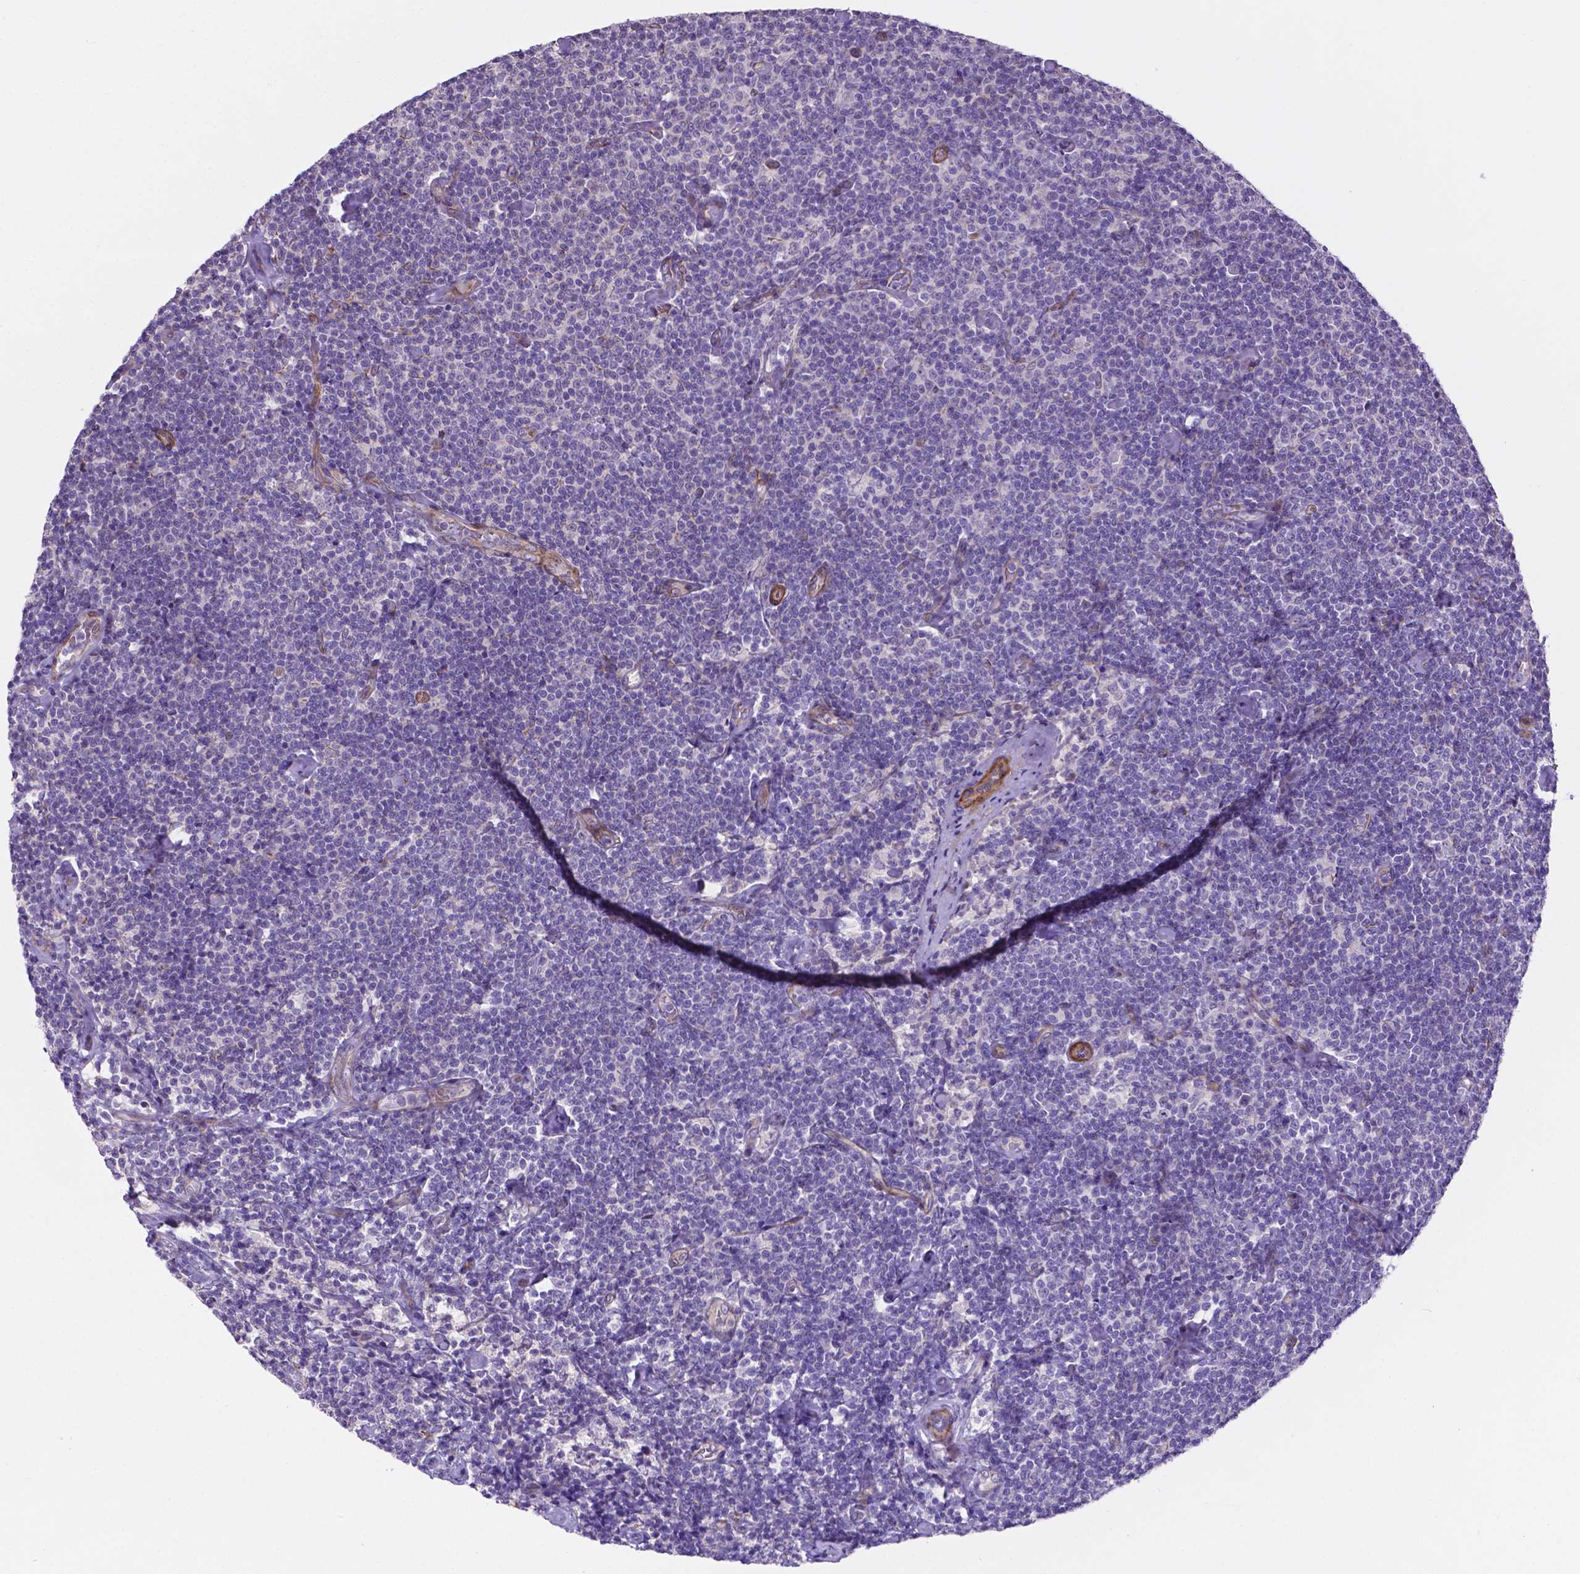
{"staining": {"intensity": "negative", "quantity": "none", "location": "none"}, "tissue": "lymphoma", "cell_type": "Tumor cells", "image_type": "cancer", "snomed": [{"axis": "morphology", "description": "Malignant lymphoma, non-Hodgkin's type, Low grade"}, {"axis": "topography", "description": "Lymph node"}], "caption": "Immunohistochemical staining of lymphoma shows no significant positivity in tumor cells.", "gene": "PFKFB4", "patient": {"sex": "male", "age": 81}}